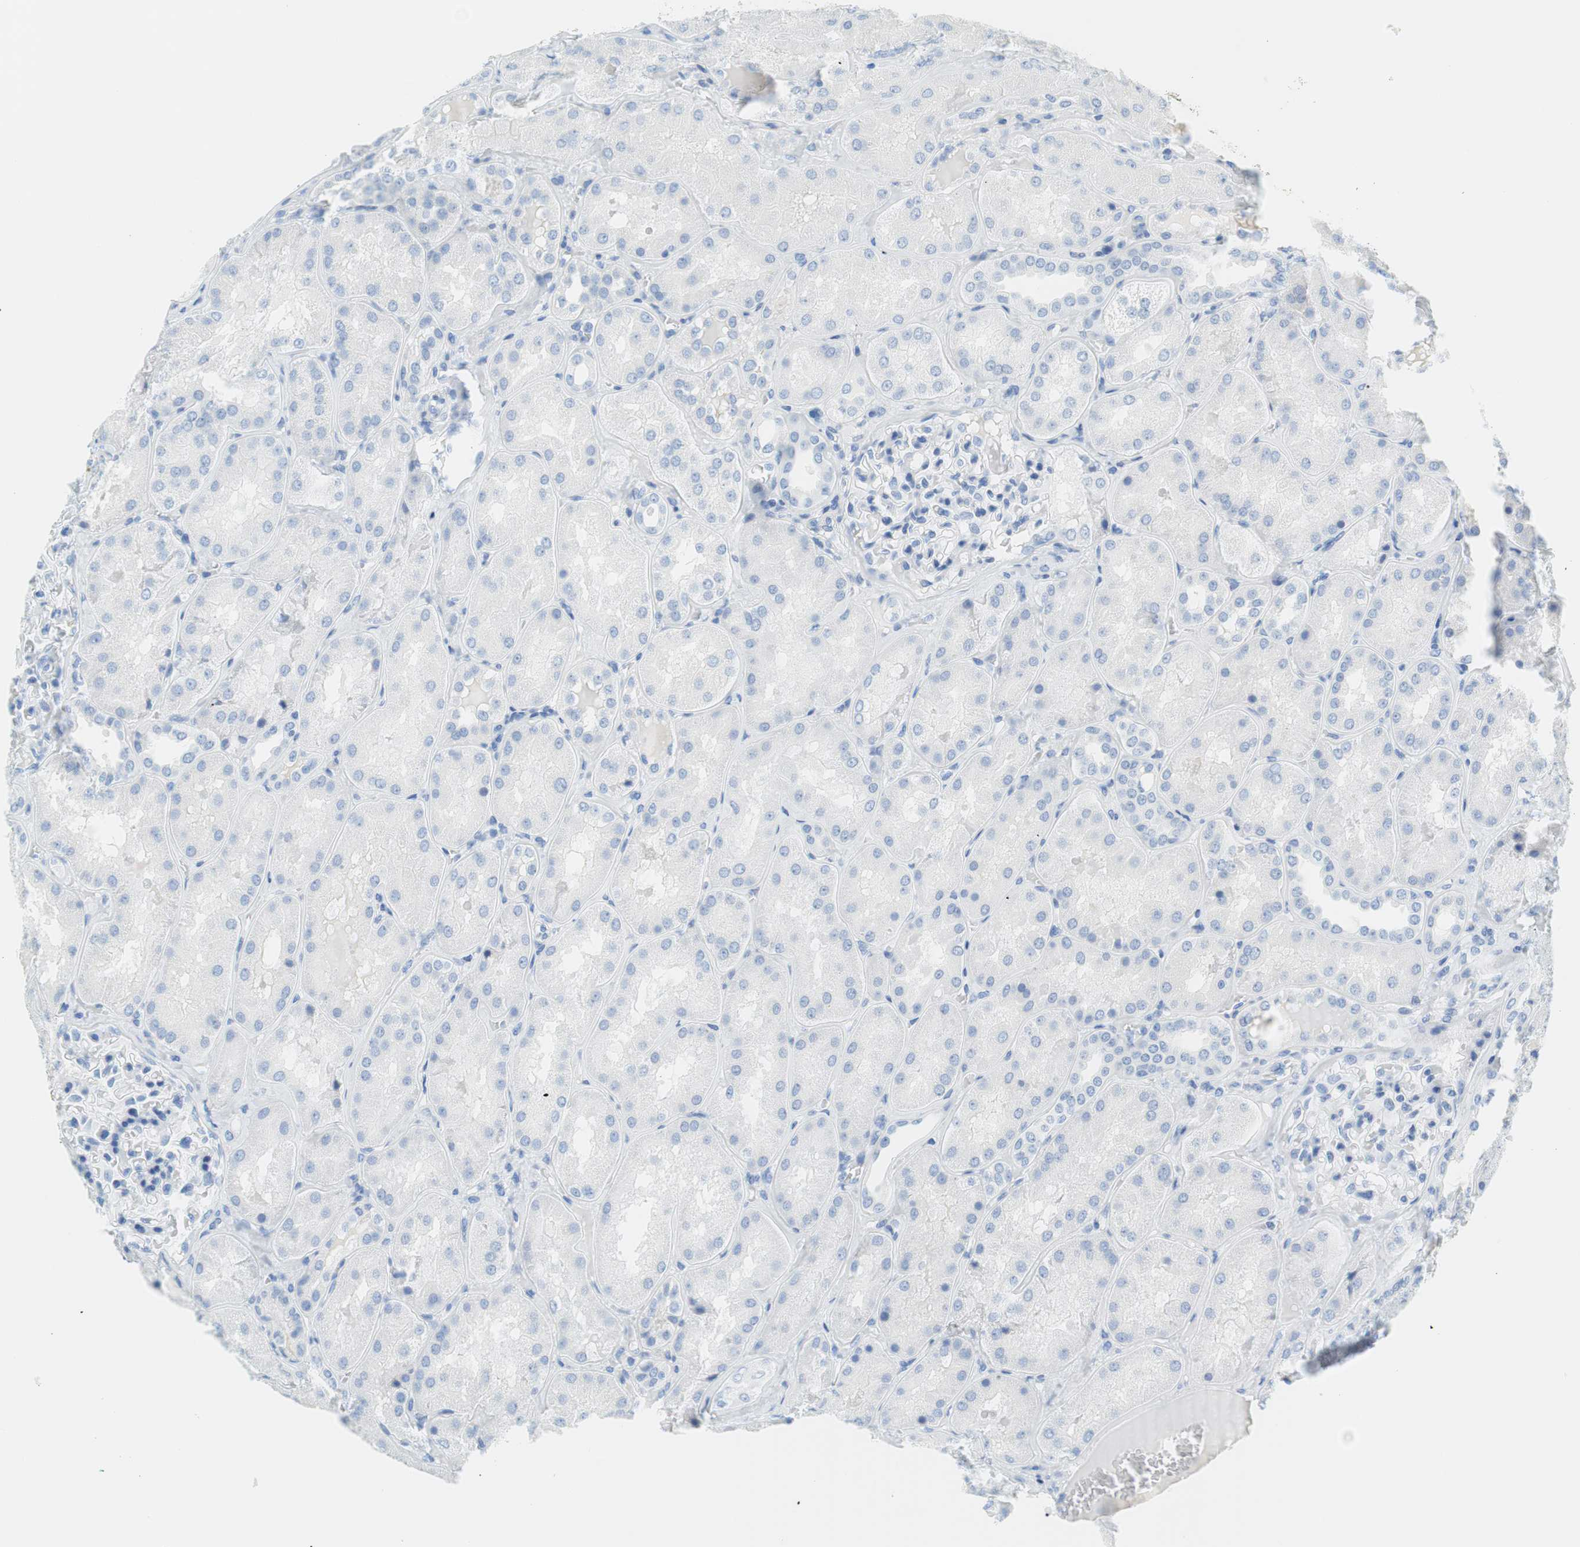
{"staining": {"intensity": "negative", "quantity": "none", "location": "none"}, "tissue": "kidney", "cell_type": "Cells in glomeruli", "image_type": "normal", "snomed": [{"axis": "morphology", "description": "Normal tissue, NOS"}, {"axis": "topography", "description": "Kidney"}], "caption": "Immunohistochemical staining of normal human kidney demonstrates no significant expression in cells in glomeruli.", "gene": "MYH1", "patient": {"sex": "female", "age": 56}}